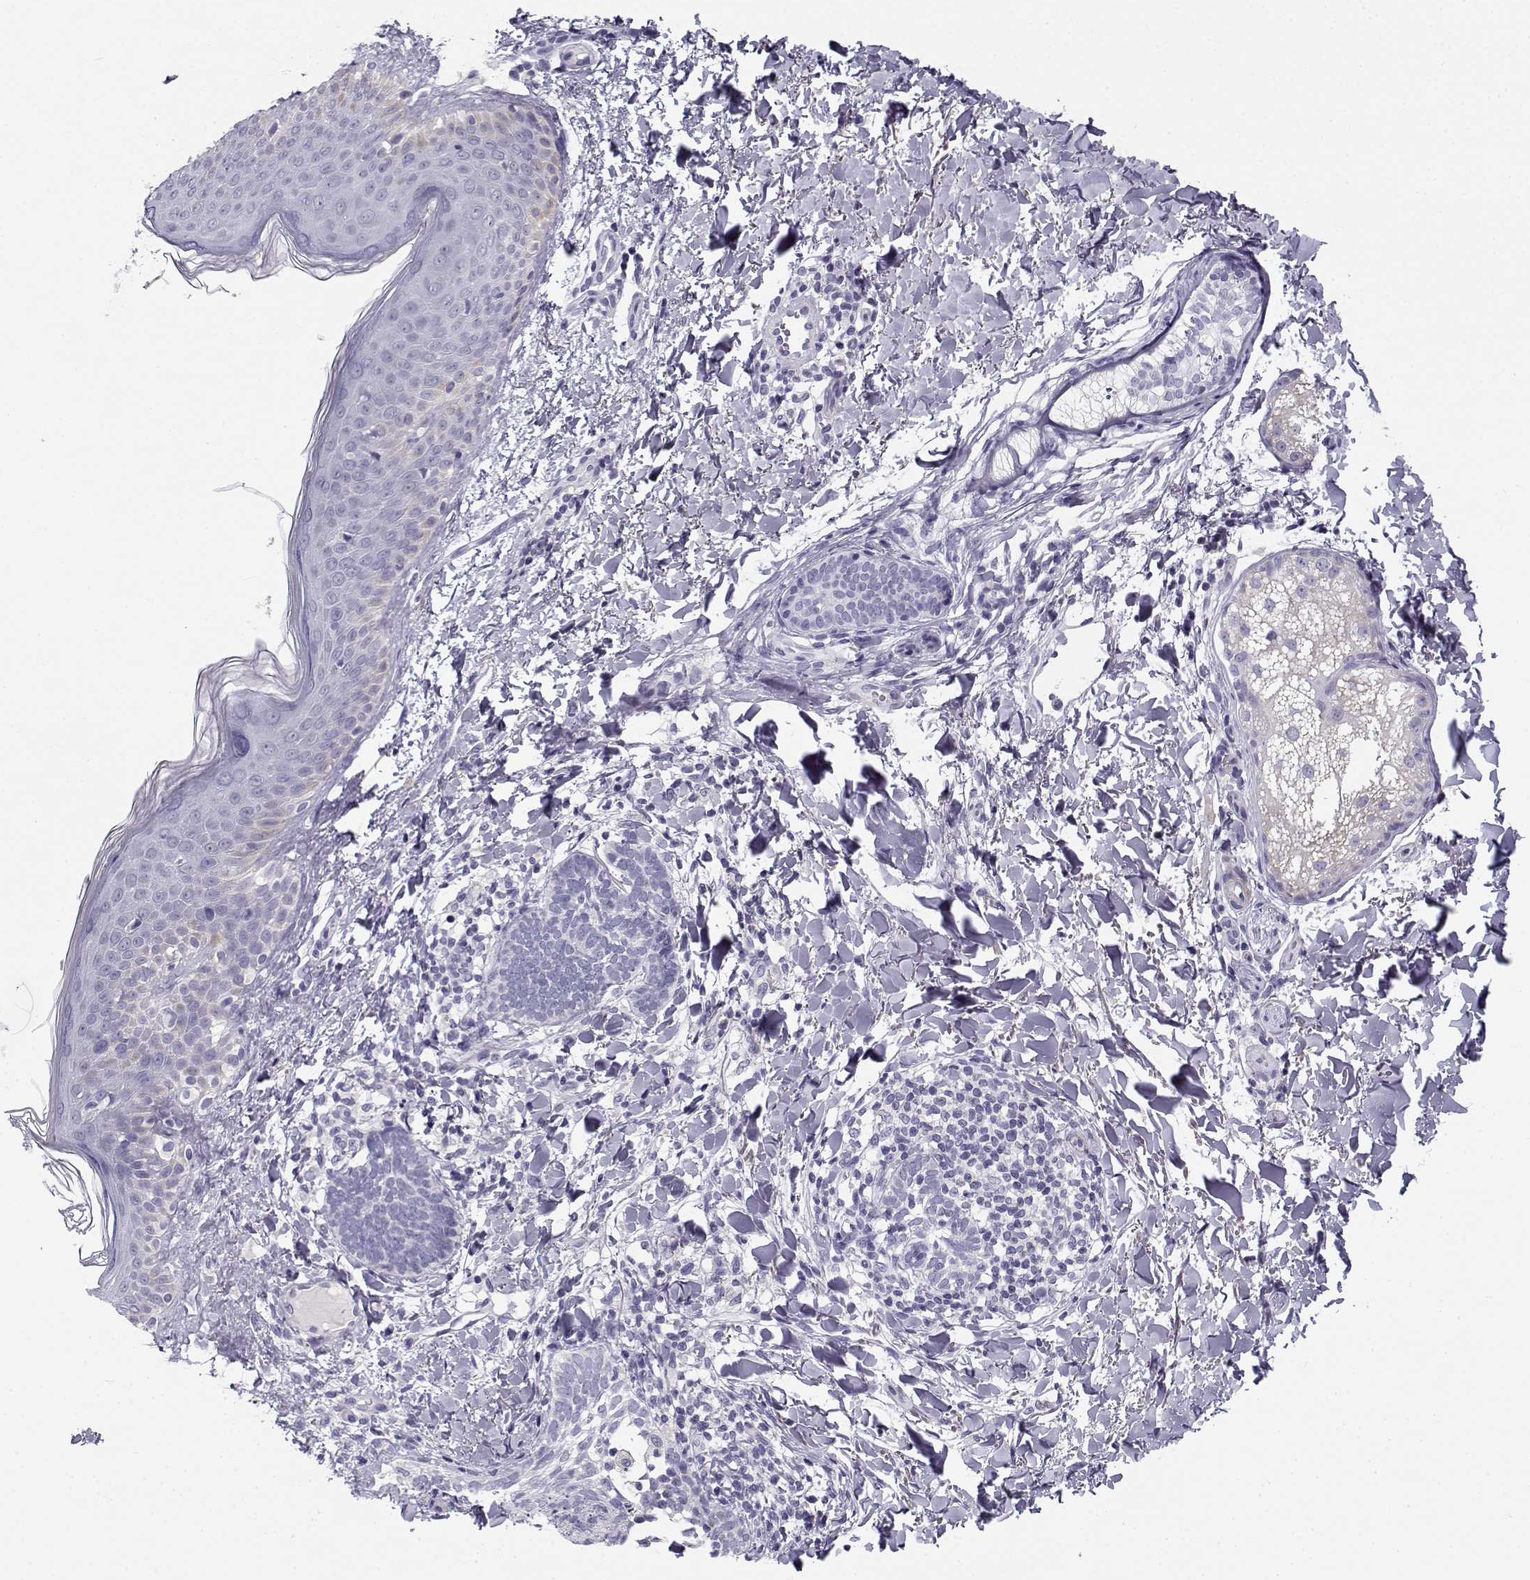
{"staining": {"intensity": "negative", "quantity": "none", "location": "none"}, "tissue": "skin cancer", "cell_type": "Tumor cells", "image_type": "cancer", "snomed": [{"axis": "morphology", "description": "Normal tissue, NOS"}, {"axis": "morphology", "description": "Basal cell carcinoma"}, {"axis": "topography", "description": "Skin"}], "caption": "High magnification brightfield microscopy of skin cancer (basal cell carcinoma) stained with DAB (3,3'-diaminobenzidine) (brown) and counterstained with hematoxylin (blue): tumor cells show no significant staining.", "gene": "CREB3L3", "patient": {"sex": "male", "age": 46}}